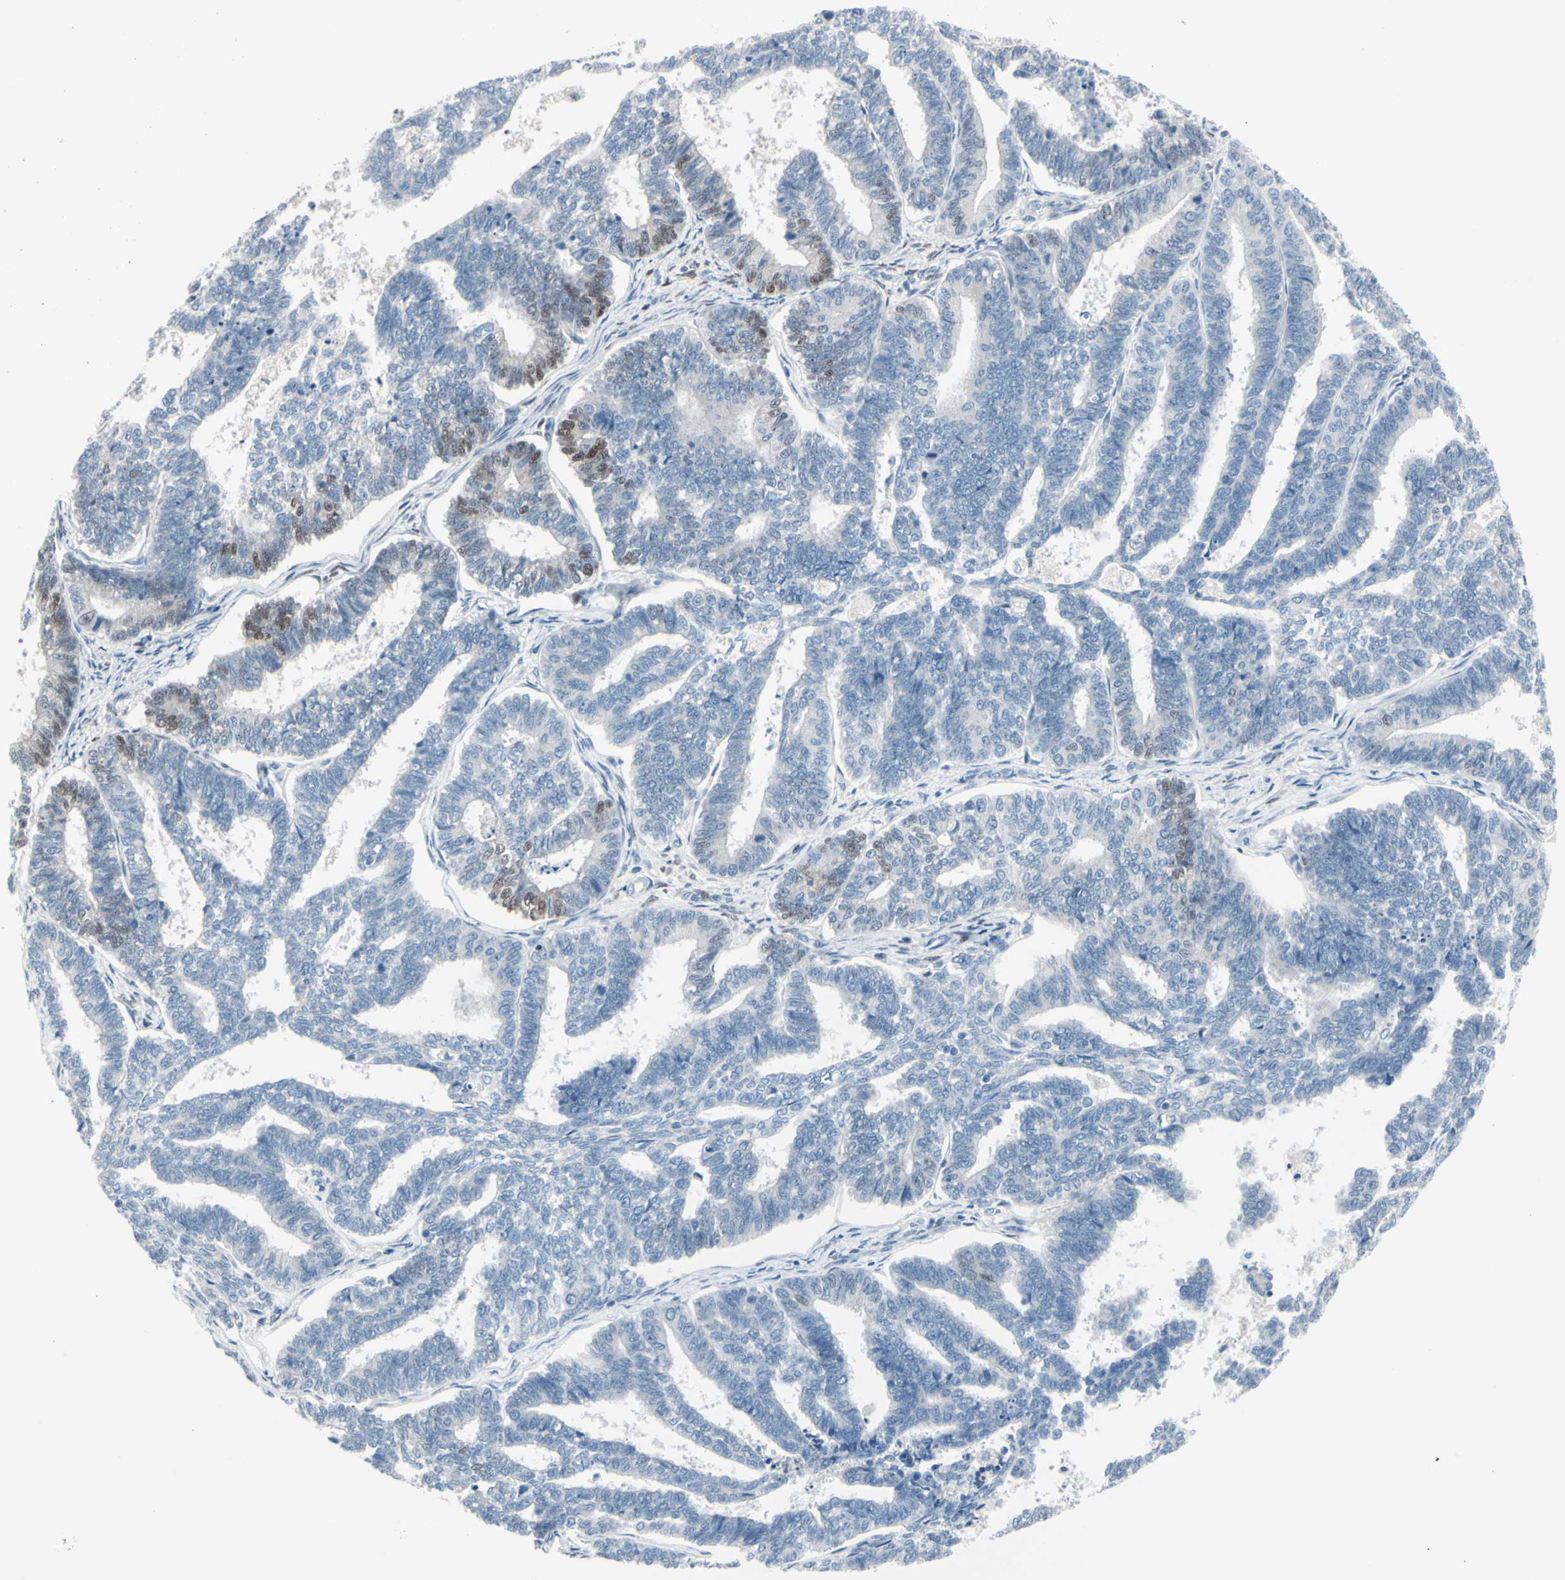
{"staining": {"intensity": "moderate", "quantity": "<25%", "location": "nuclear"}, "tissue": "endometrial cancer", "cell_type": "Tumor cells", "image_type": "cancer", "snomed": [{"axis": "morphology", "description": "Adenocarcinoma, NOS"}, {"axis": "topography", "description": "Endometrium"}], "caption": "Moderate nuclear positivity is identified in approximately <25% of tumor cells in adenocarcinoma (endometrial). The protein of interest is stained brown, and the nuclei are stained in blue (DAB (3,3'-diaminobenzidine) IHC with brightfield microscopy, high magnification).", "gene": "PGR", "patient": {"sex": "female", "age": 70}}